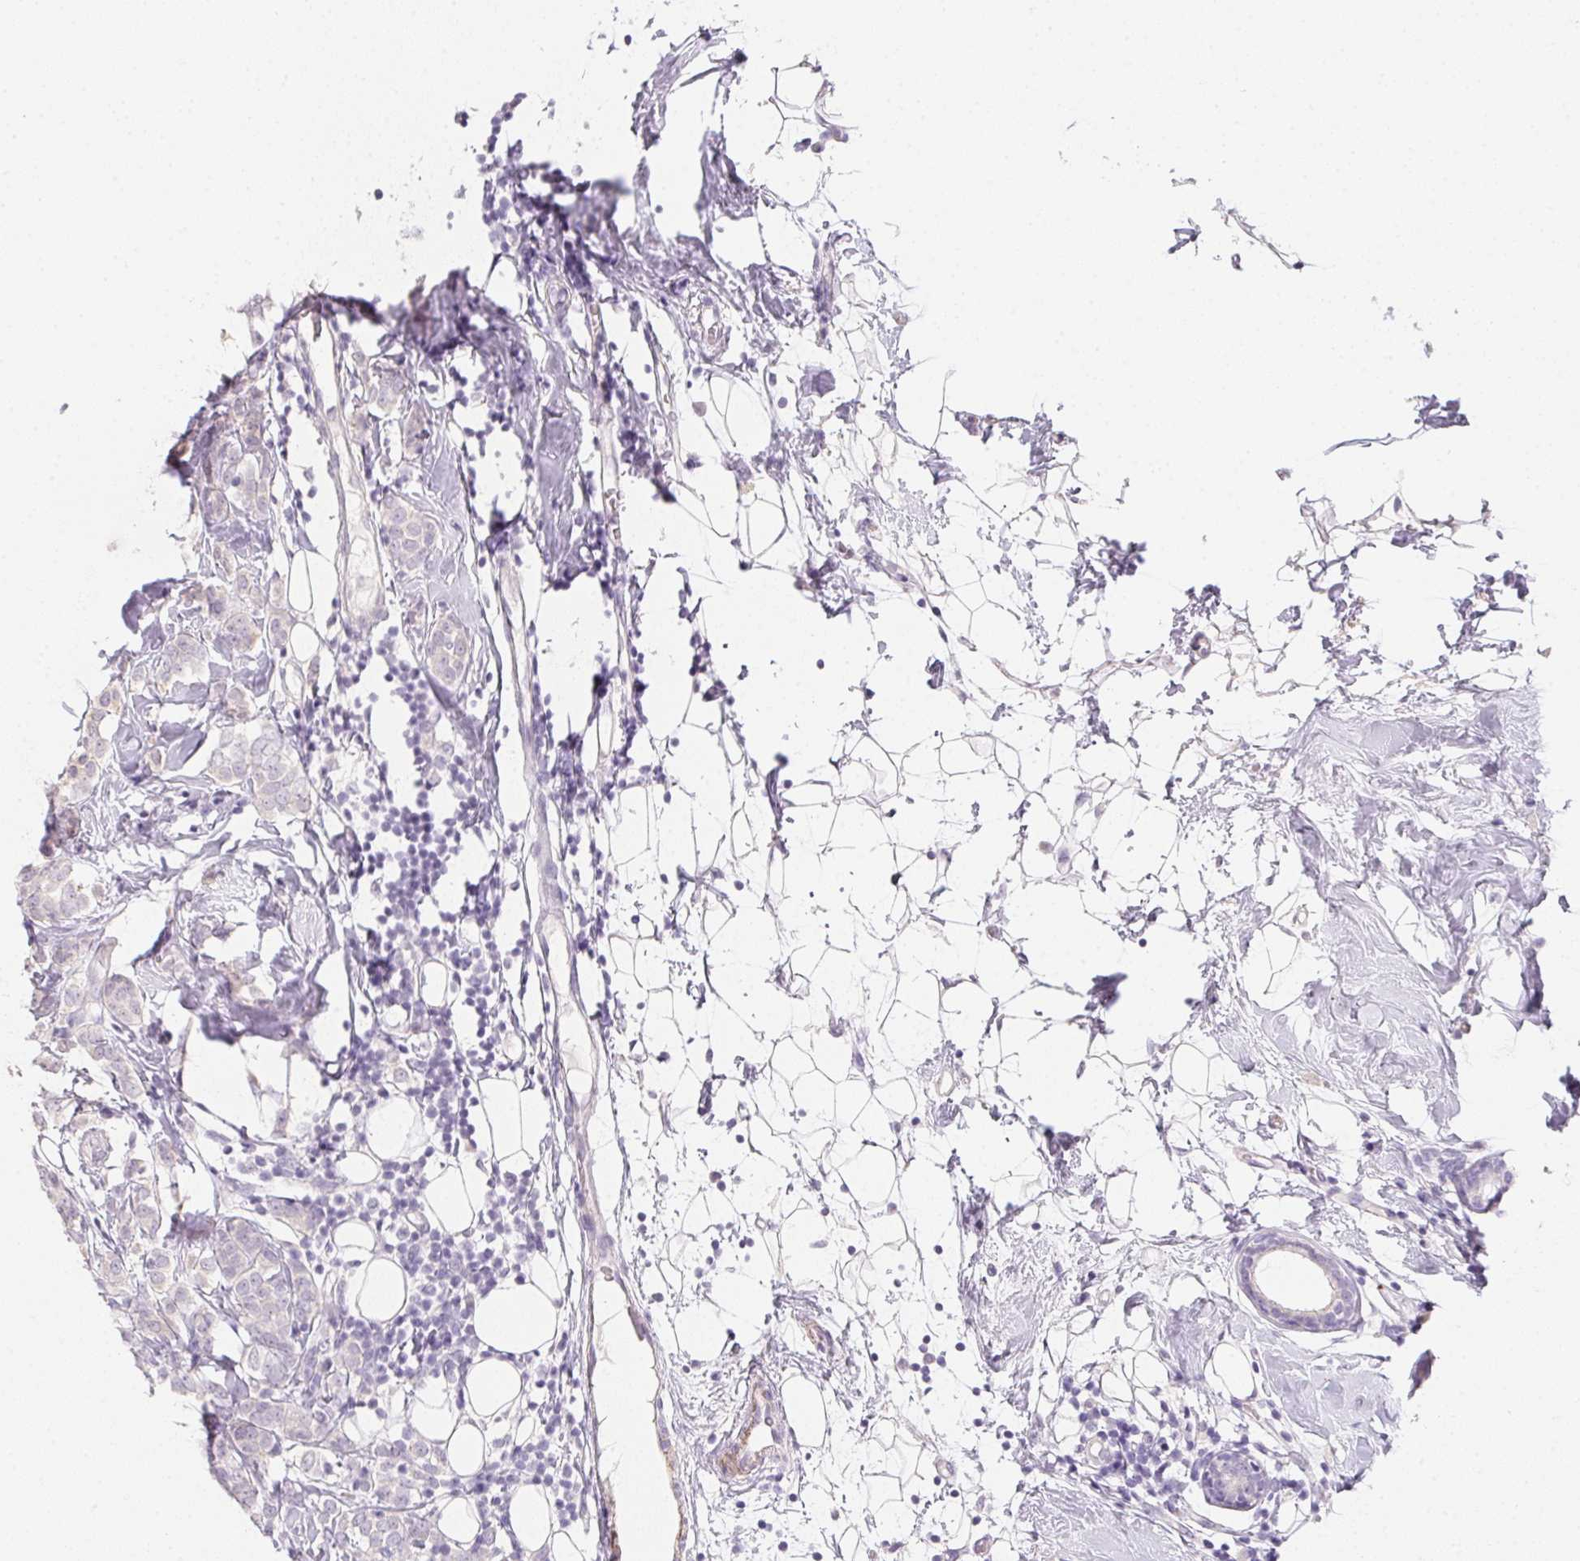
{"staining": {"intensity": "negative", "quantity": "none", "location": "none"}, "tissue": "breast cancer", "cell_type": "Tumor cells", "image_type": "cancer", "snomed": [{"axis": "morphology", "description": "Lobular carcinoma"}, {"axis": "topography", "description": "Breast"}], "caption": "Protein analysis of breast lobular carcinoma demonstrates no significant staining in tumor cells.", "gene": "MYL4", "patient": {"sex": "female", "age": 49}}